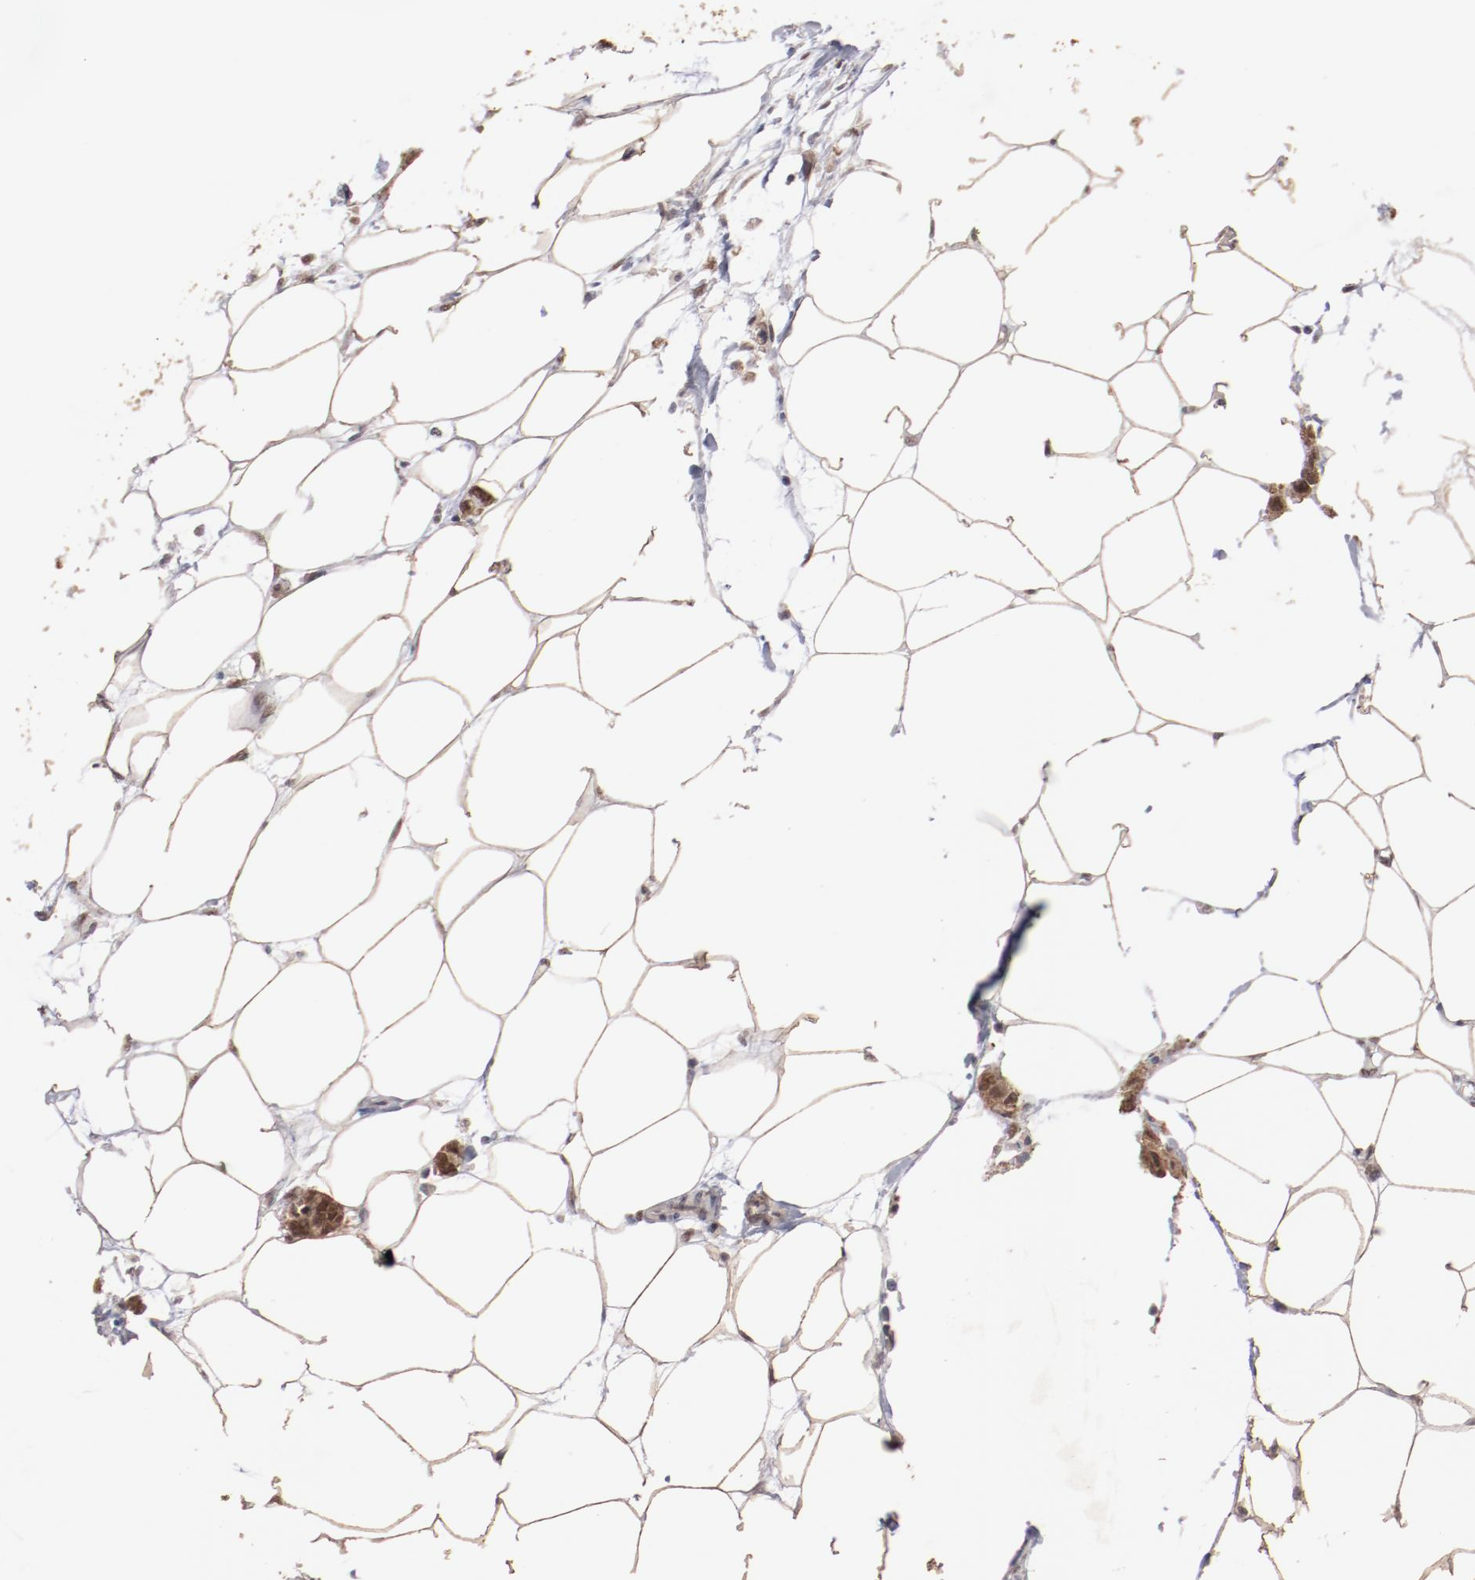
{"staining": {"intensity": "moderate", "quantity": ">75%", "location": "nuclear"}, "tissue": "colorectal cancer", "cell_type": "Tumor cells", "image_type": "cancer", "snomed": [{"axis": "morphology", "description": "Normal tissue, NOS"}, {"axis": "morphology", "description": "Adenocarcinoma, NOS"}, {"axis": "topography", "description": "Colon"}, {"axis": "topography", "description": "Peripheral nerve tissue"}], "caption": "IHC micrograph of human colorectal cancer stained for a protein (brown), which reveals medium levels of moderate nuclear staining in approximately >75% of tumor cells.", "gene": "CLOCK", "patient": {"sex": "male", "age": 14}}